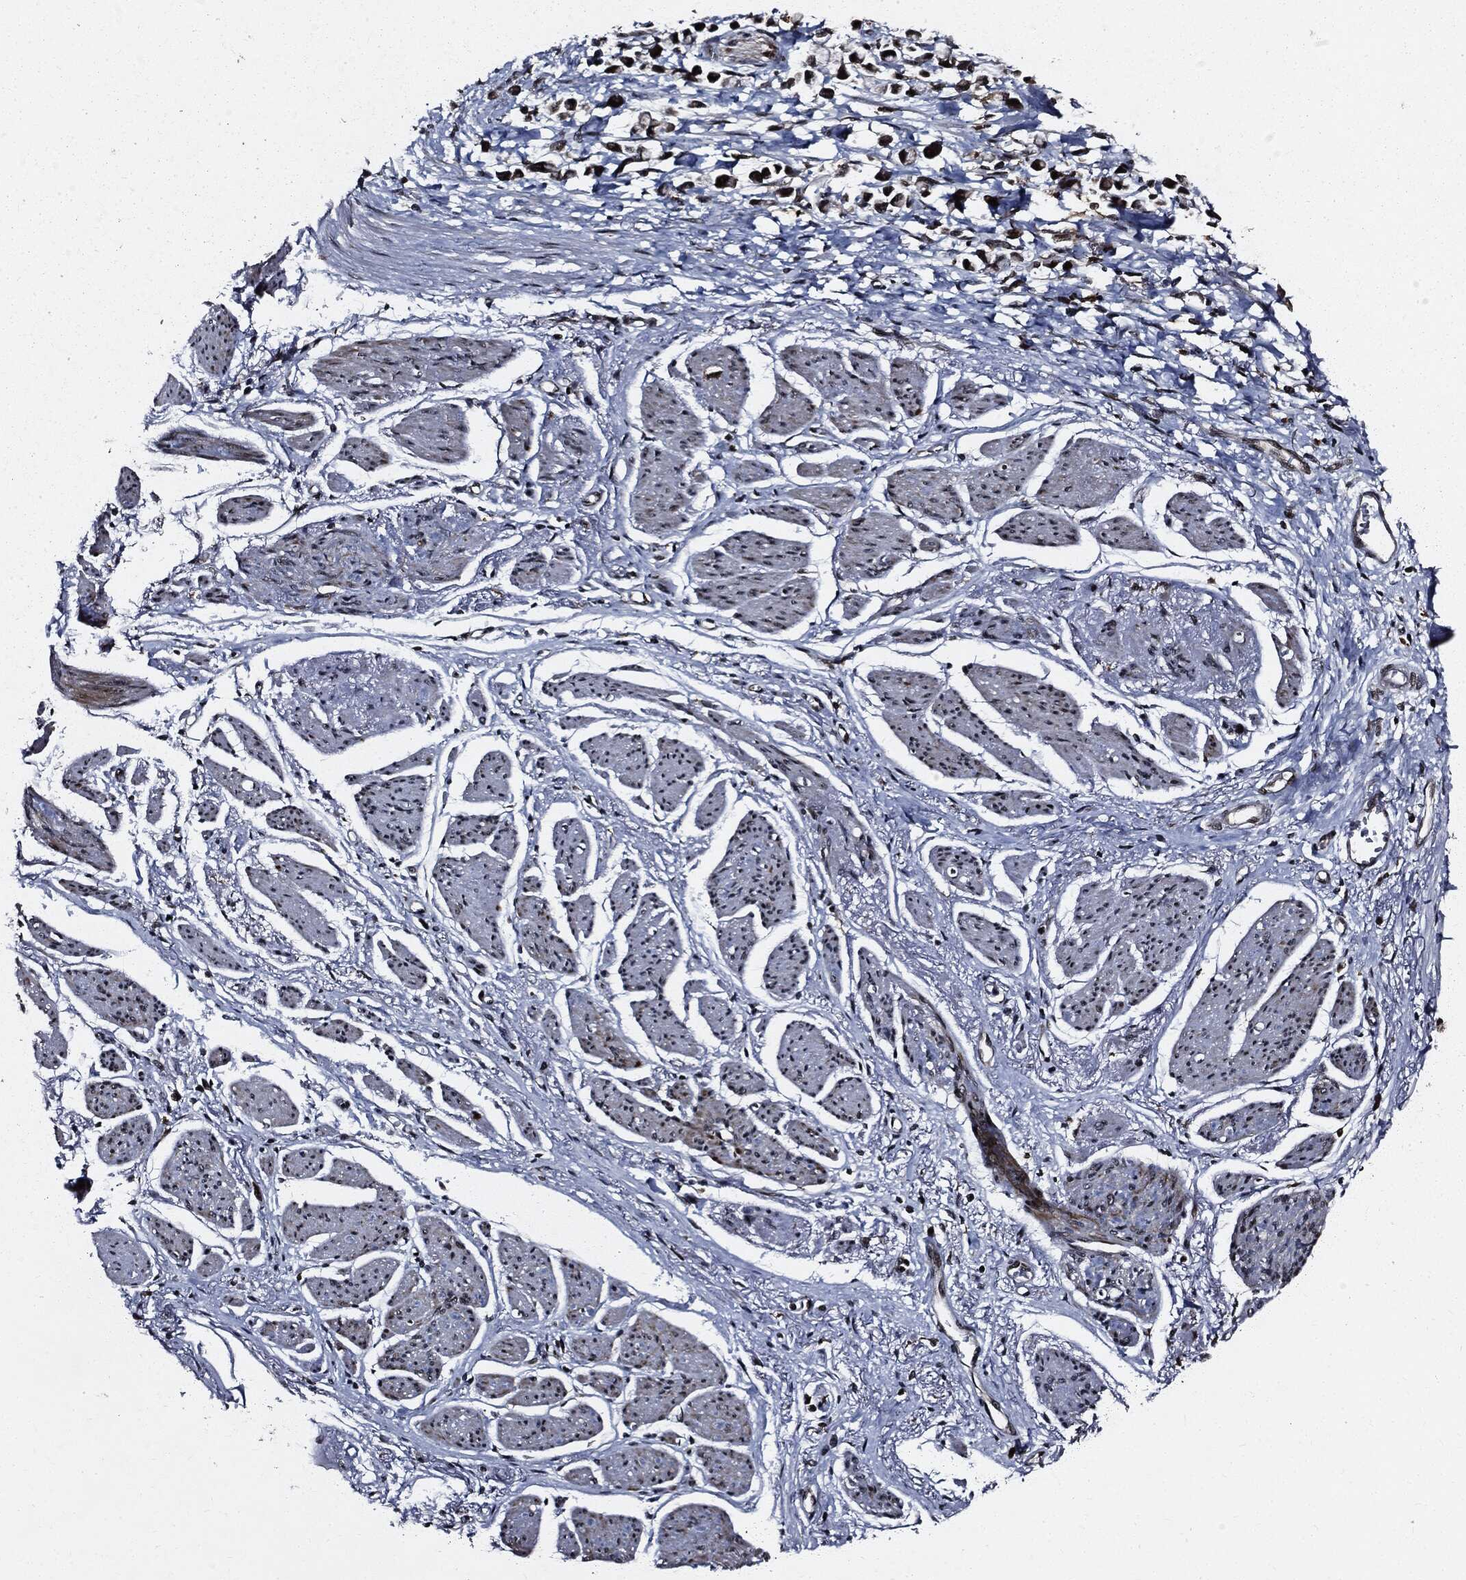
{"staining": {"intensity": "strong", "quantity": "25%-75%", "location": "cytoplasmic/membranous,nuclear"}, "tissue": "stomach cancer", "cell_type": "Tumor cells", "image_type": "cancer", "snomed": [{"axis": "morphology", "description": "Adenocarcinoma, NOS"}, {"axis": "topography", "description": "Stomach"}], "caption": "Adenocarcinoma (stomach) was stained to show a protein in brown. There is high levels of strong cytoplasmic/membranous and nuclear expression in about 25%-75% of tumor cells. The protein is shown in brown color, while the nuclei are stained blue.", "gene": "SUGT1", "patient": {"sex": "female", "age": 81}}